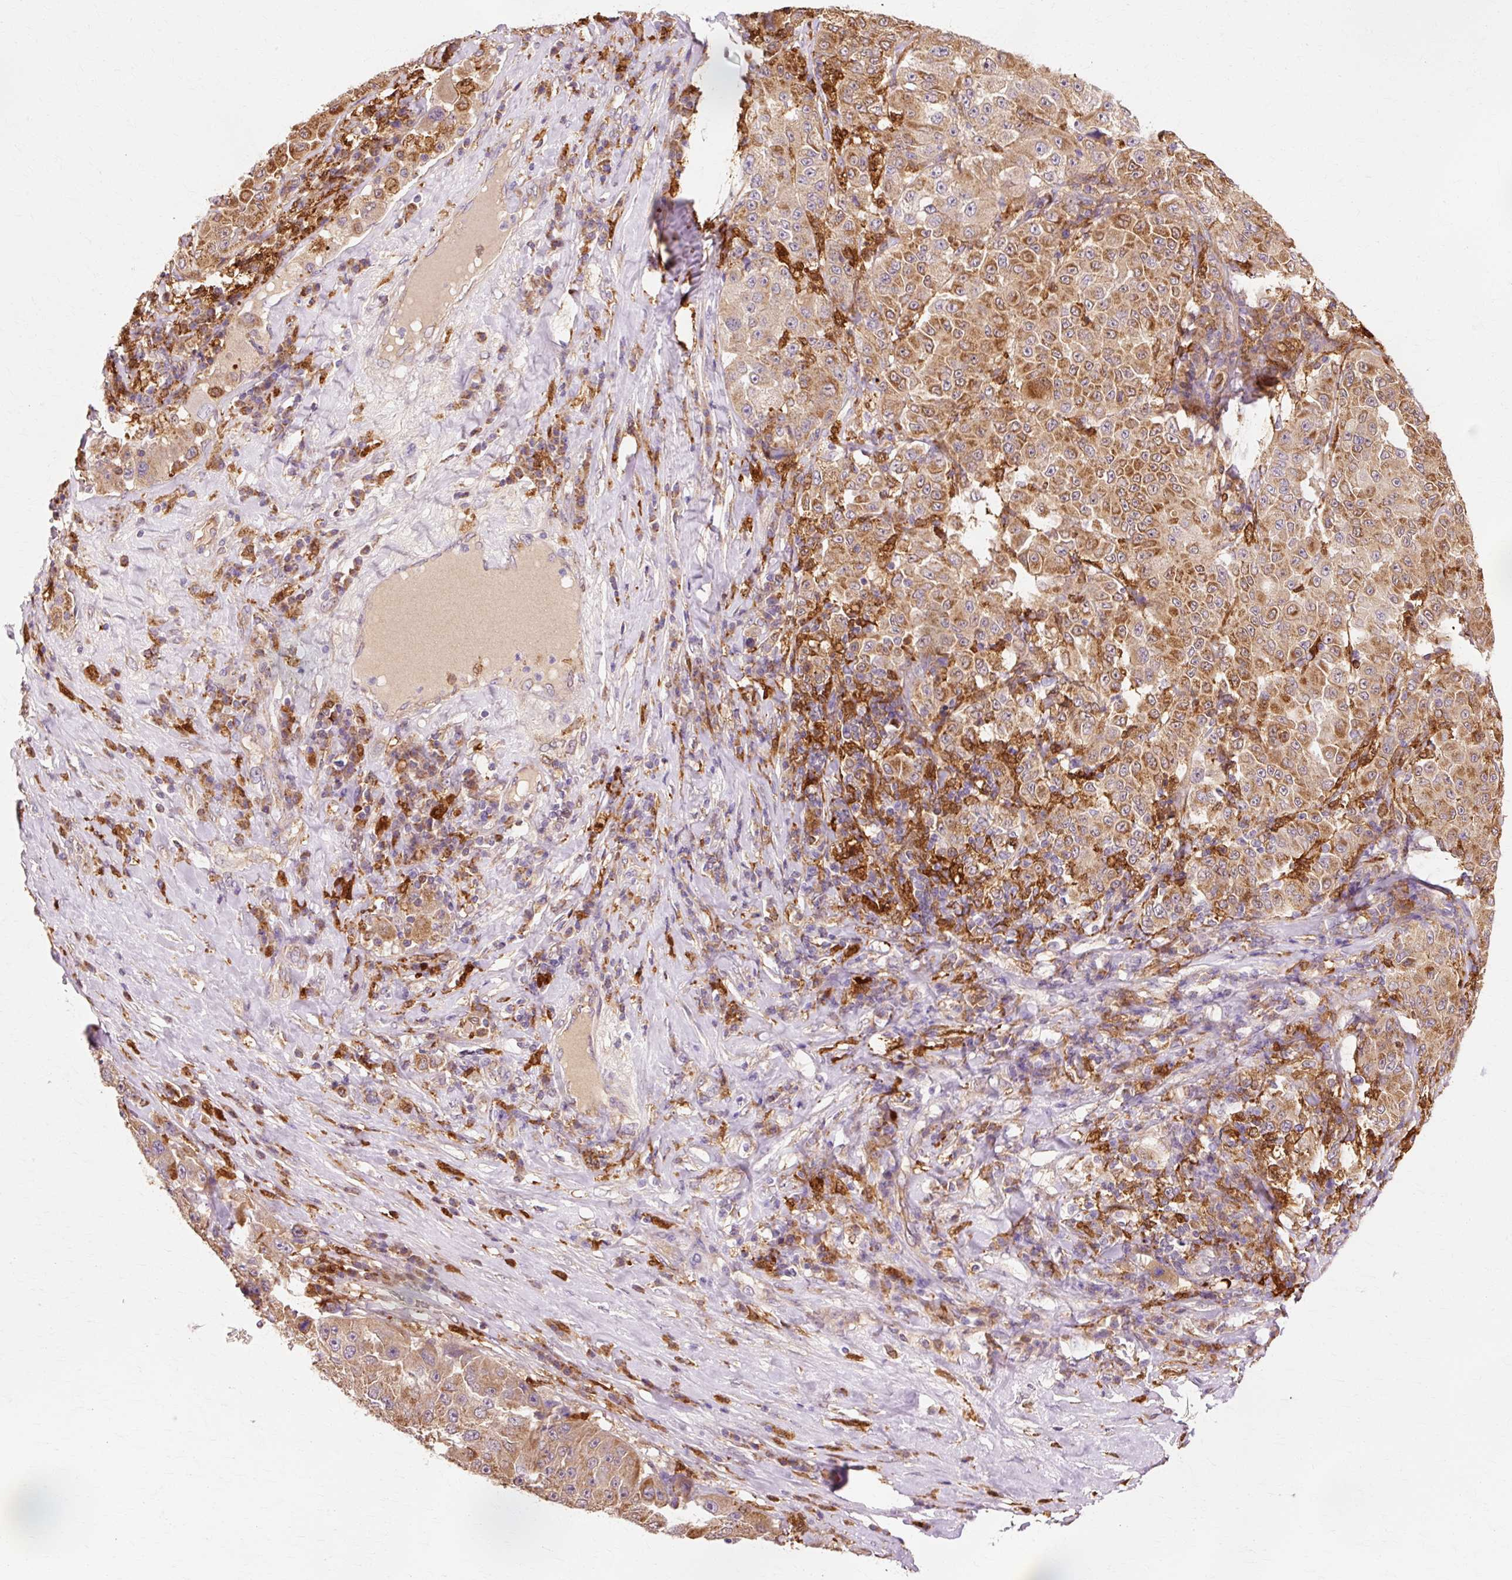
{"staining": {"intensity": "moderate", "quantity": ">75%", "location": "cytoplasmic/membranous"}, "tissue": "melanoma", "cell_type": "Tumor cells", "image_type": "cancer", "snomed": [{"axis": "morphology", "description": "Malignant melanoma, Metastatic site"}, {"axis": "topography", "description": "Lymph node"}], "caption": "Brown immunohistochemical staining in human melanoma reveals moderate cytoplasmic/membranous staining in about >75% of tumor cells.", "gene": "GPX1", "patient": {"sex": "male", "age": 62}}